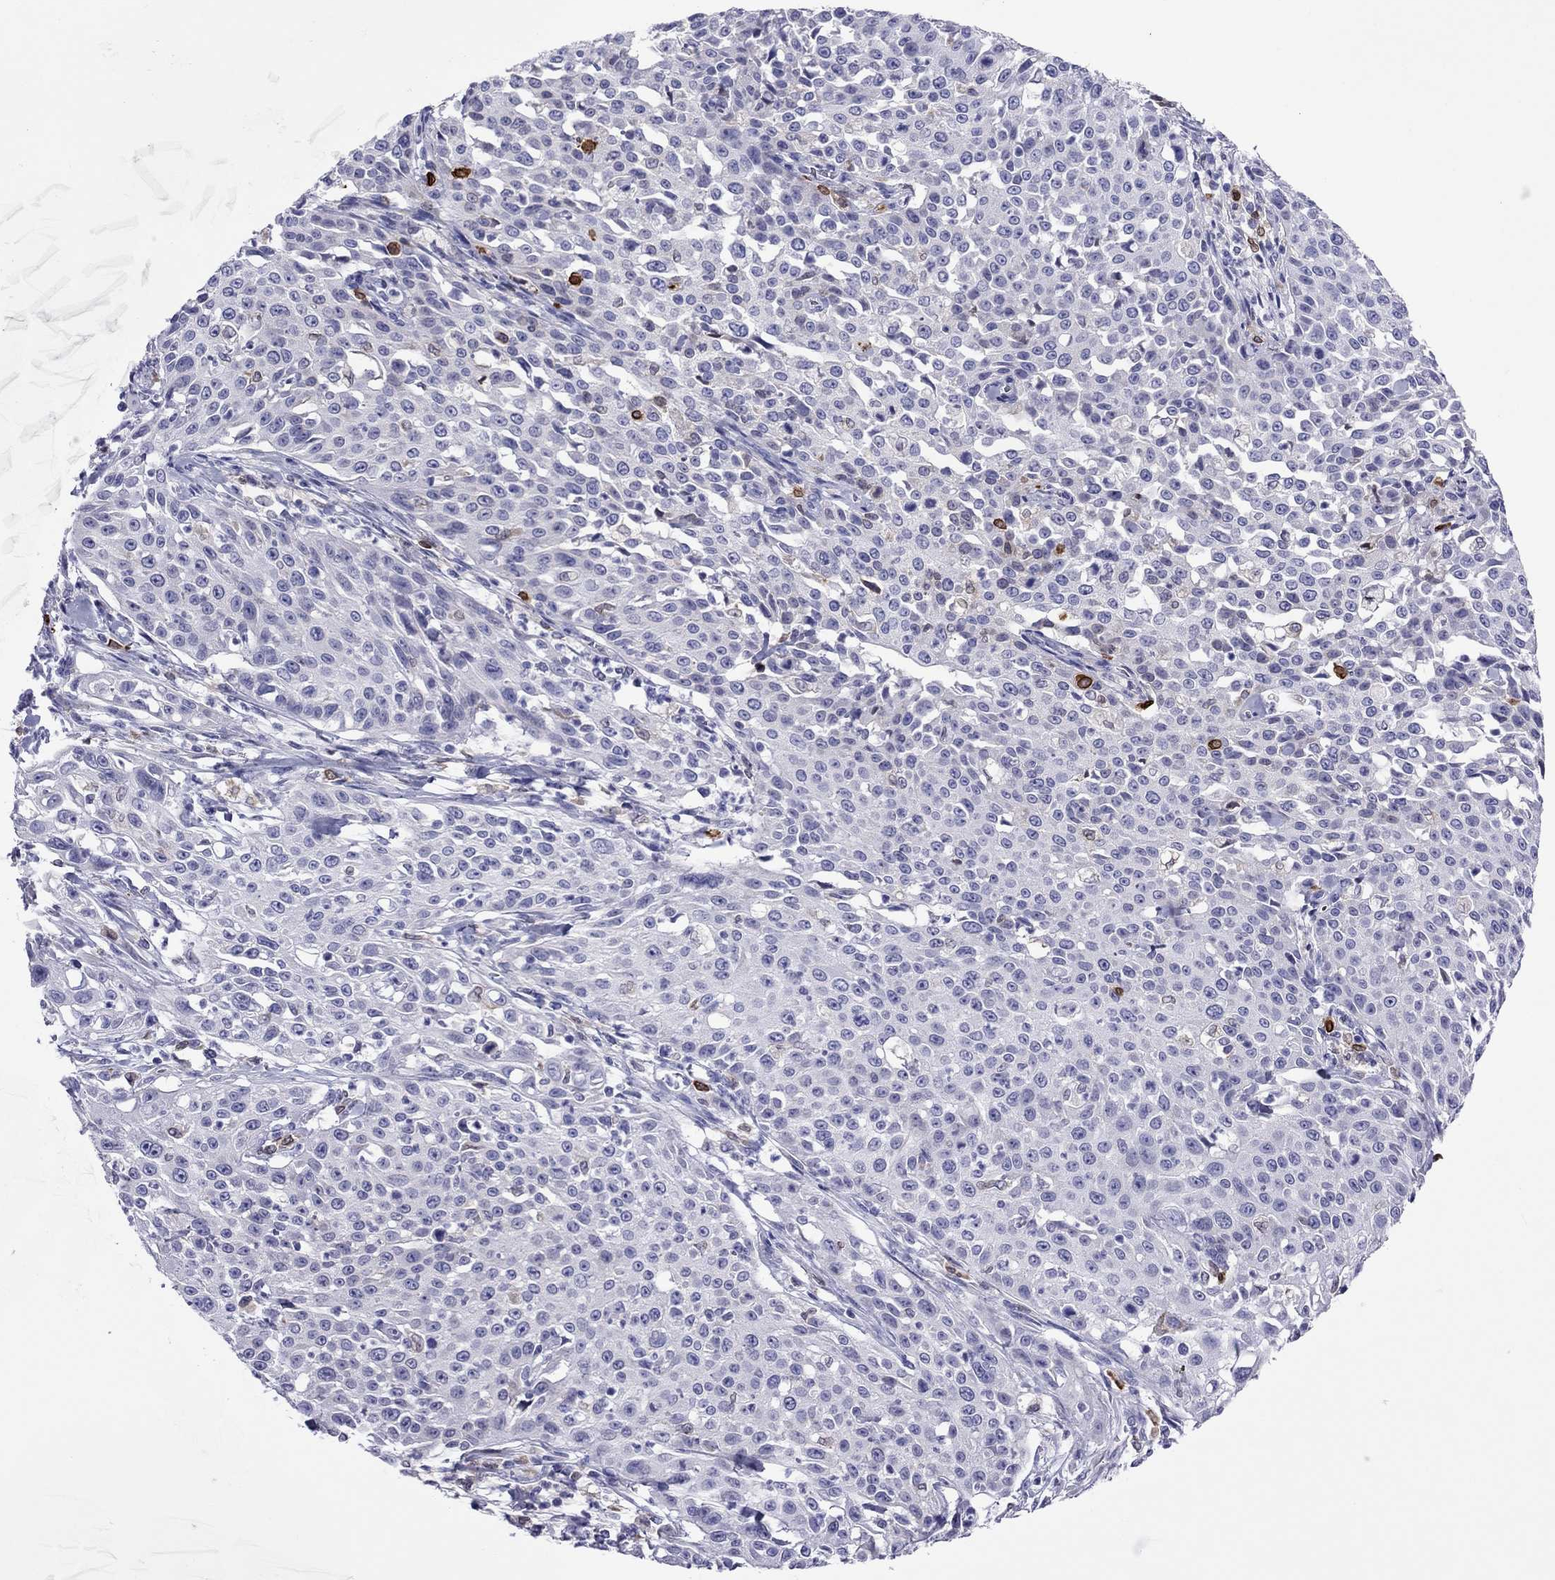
{"staining": {"intensity": "negative", "quantity": "none", "location": "none"}, "tissue": "cervical cancer", "cell_type": "Tumor cells", "image_type": "cancer", "snomed": [{"axis": "morphology", "description": "Squamous cell carcinoma, NOS"}, {"axis": "topography", "description": "Cervix"}], "caption": "DAB (3,3'-diaminobenzidine) immunohistochemical staining of cervical cancer exhibits no significant expression in tumor cells.", "gene": "ADORA2A", "patient": {"sex": "female", "age": 26}}